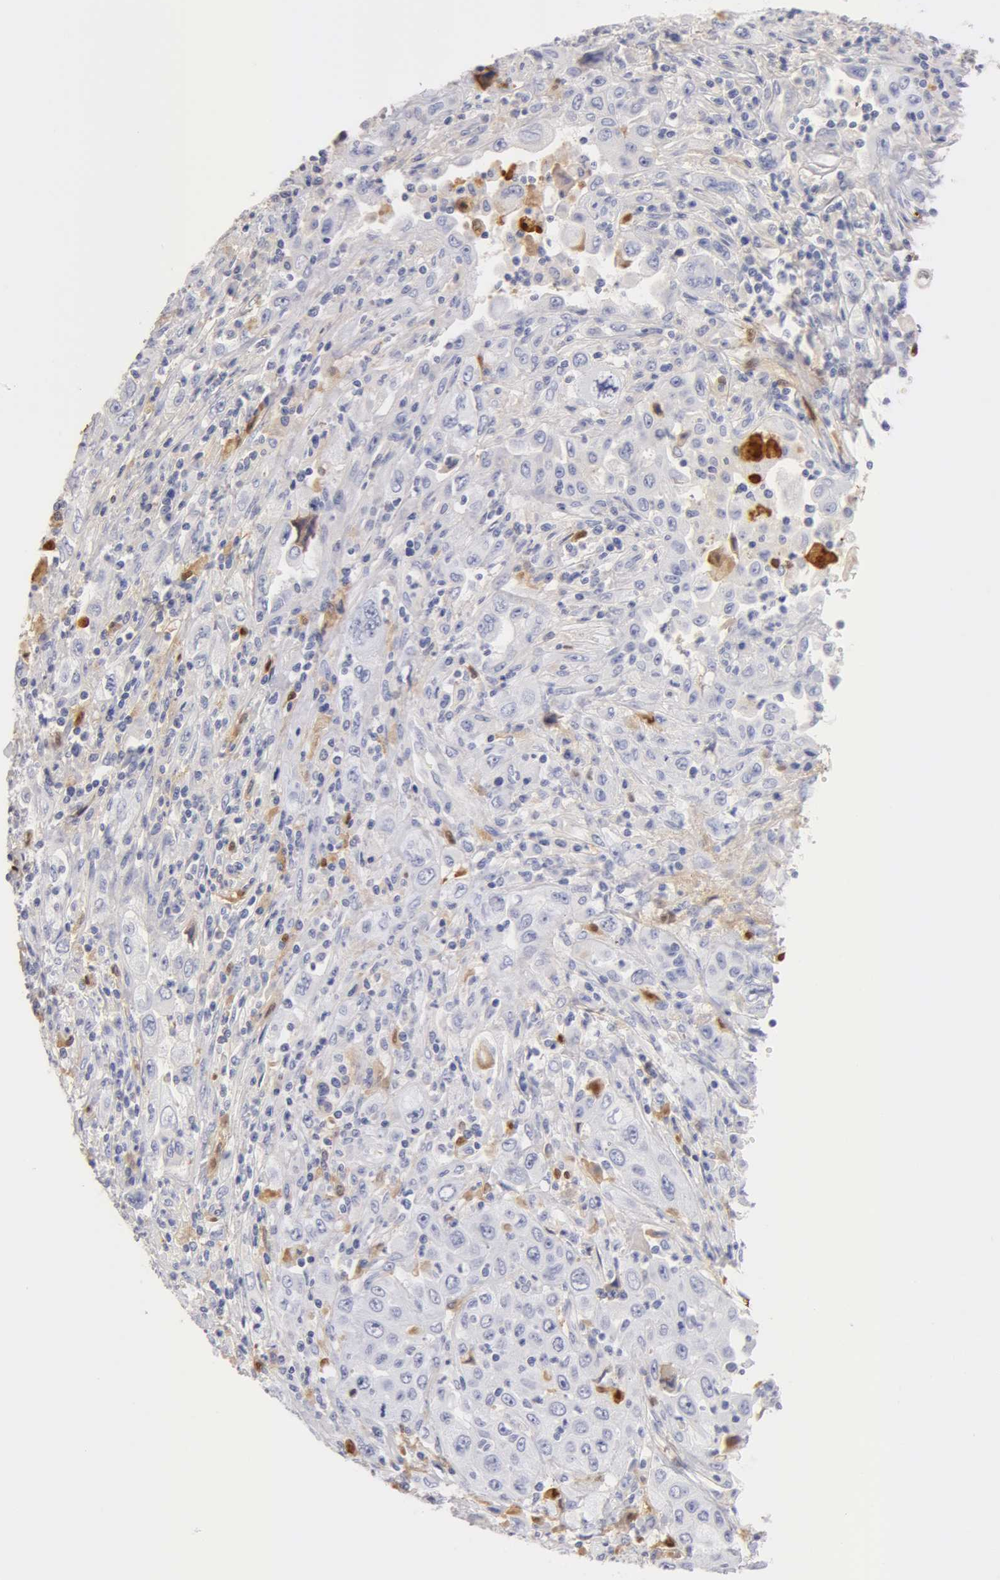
{"staining": {"intensity": "negative", "quantity": "none", "location": "none"}, "tissue": "pancreatic cancer", "cell_type": "Tumor cells", "image_type": "cancer", "snomed": [{"axis": "morphology", "description": "Adenocarcinoma, NOS"}, {"axis": "topography", "description": "Pancreas"}], "caption": "Photomicrograph shows no protein expression in tumor cells of adenocarcinoma (pancreatic) tissue. Nuclei are stained in blue.", "gene": "AHSG", "patient": {"sex": "male", "age": 70}}